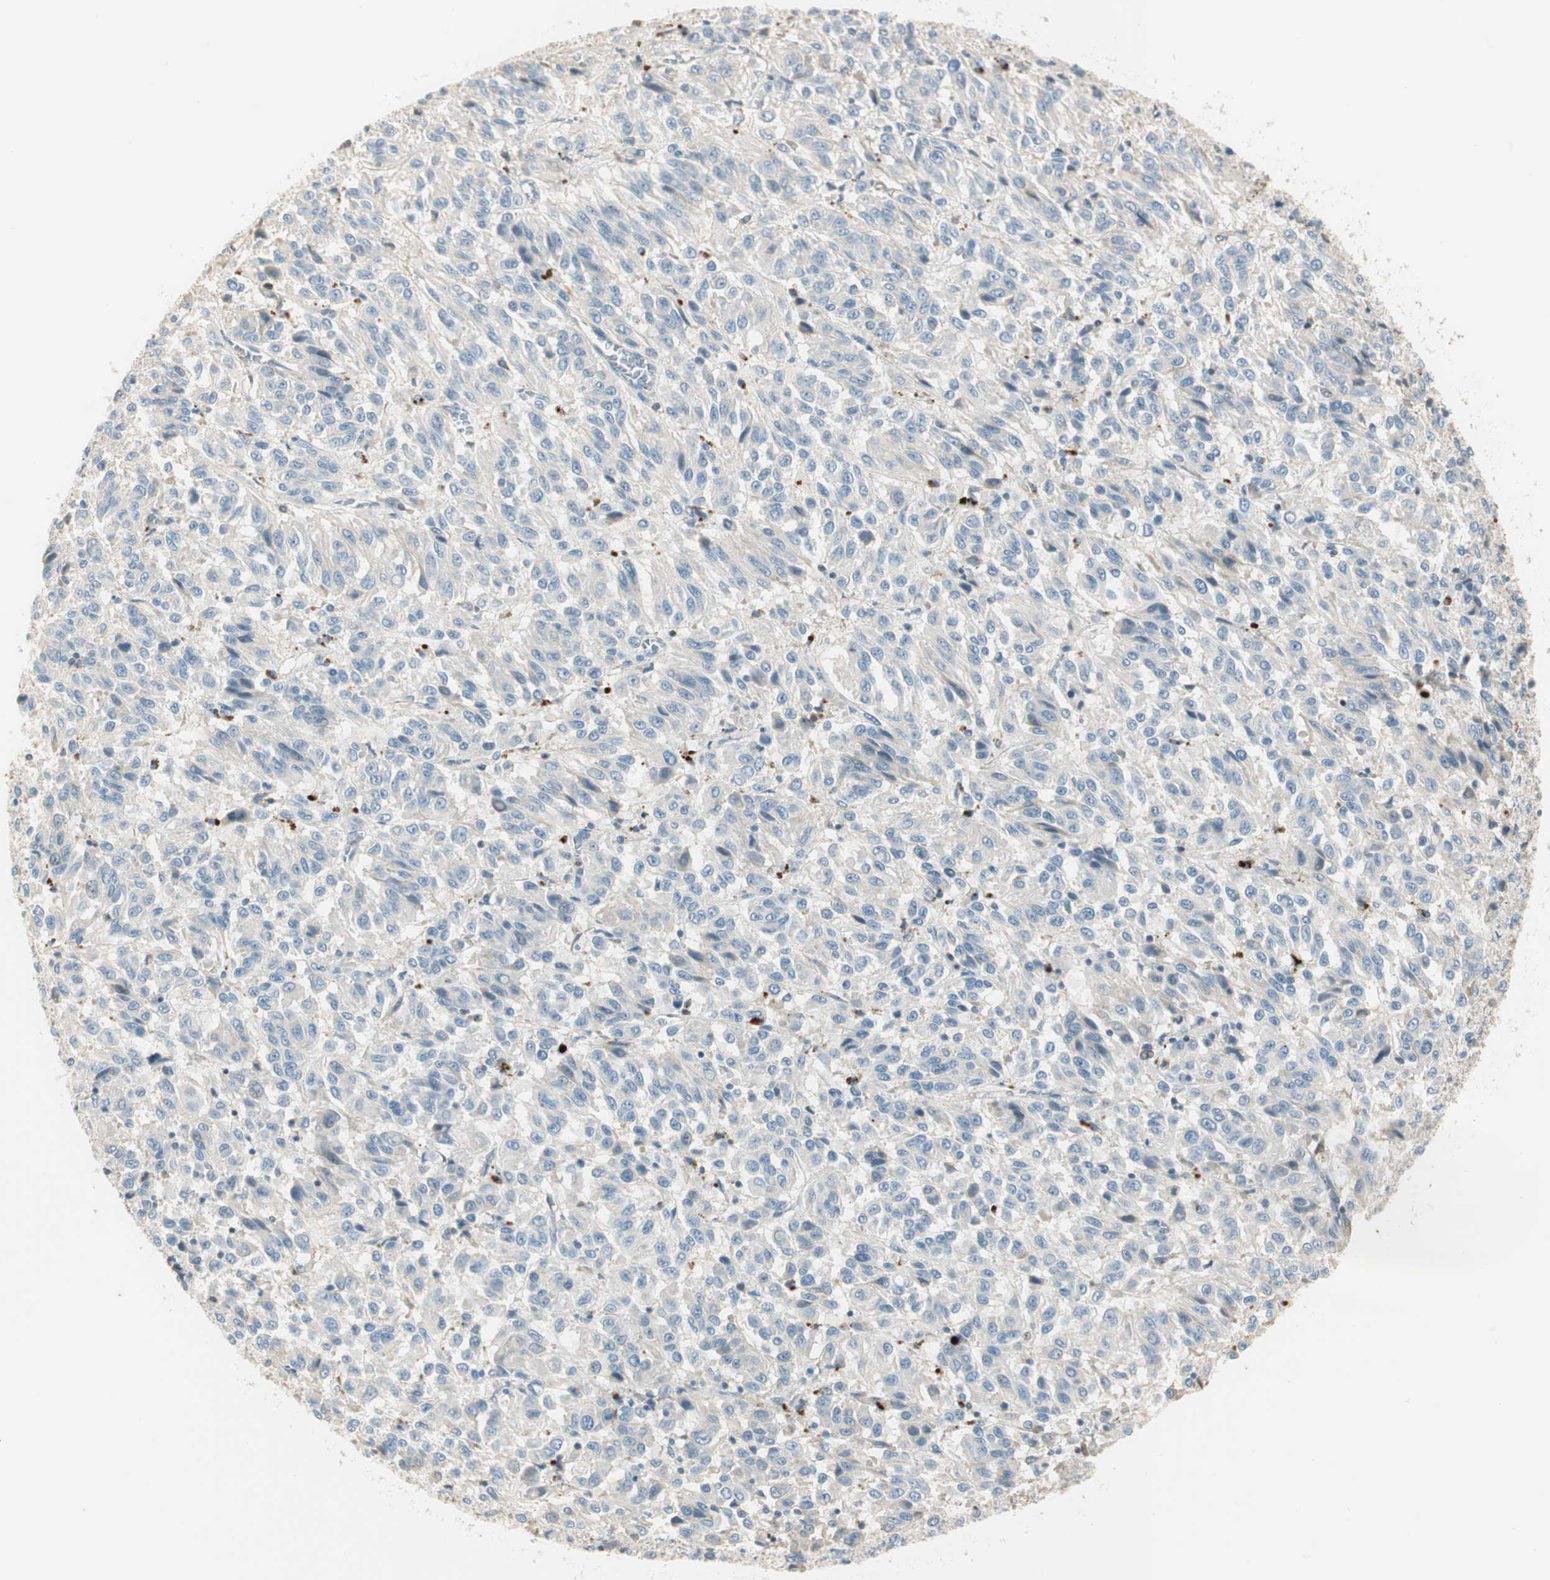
{"staining": {"intensity": "negative", "quantity": "none", "location": "none"}, "tissue": "melanoma", "cell_type": "Tumor cells", "image_type": "cancer", "snomed": [{"axis": "morphology", "description": "Malignant melanoma, Metastatic site"}, {"axis": "topography", "description": "Lung"}], "caption": "This image is of melanoma stained with immunohistochemistry to label a protein in brown with the nuclei are counter-stained blue. There is no positivity in tumor cells.", "gene": "RUNX2", "patient": {"sex": "male", "age": 64}}